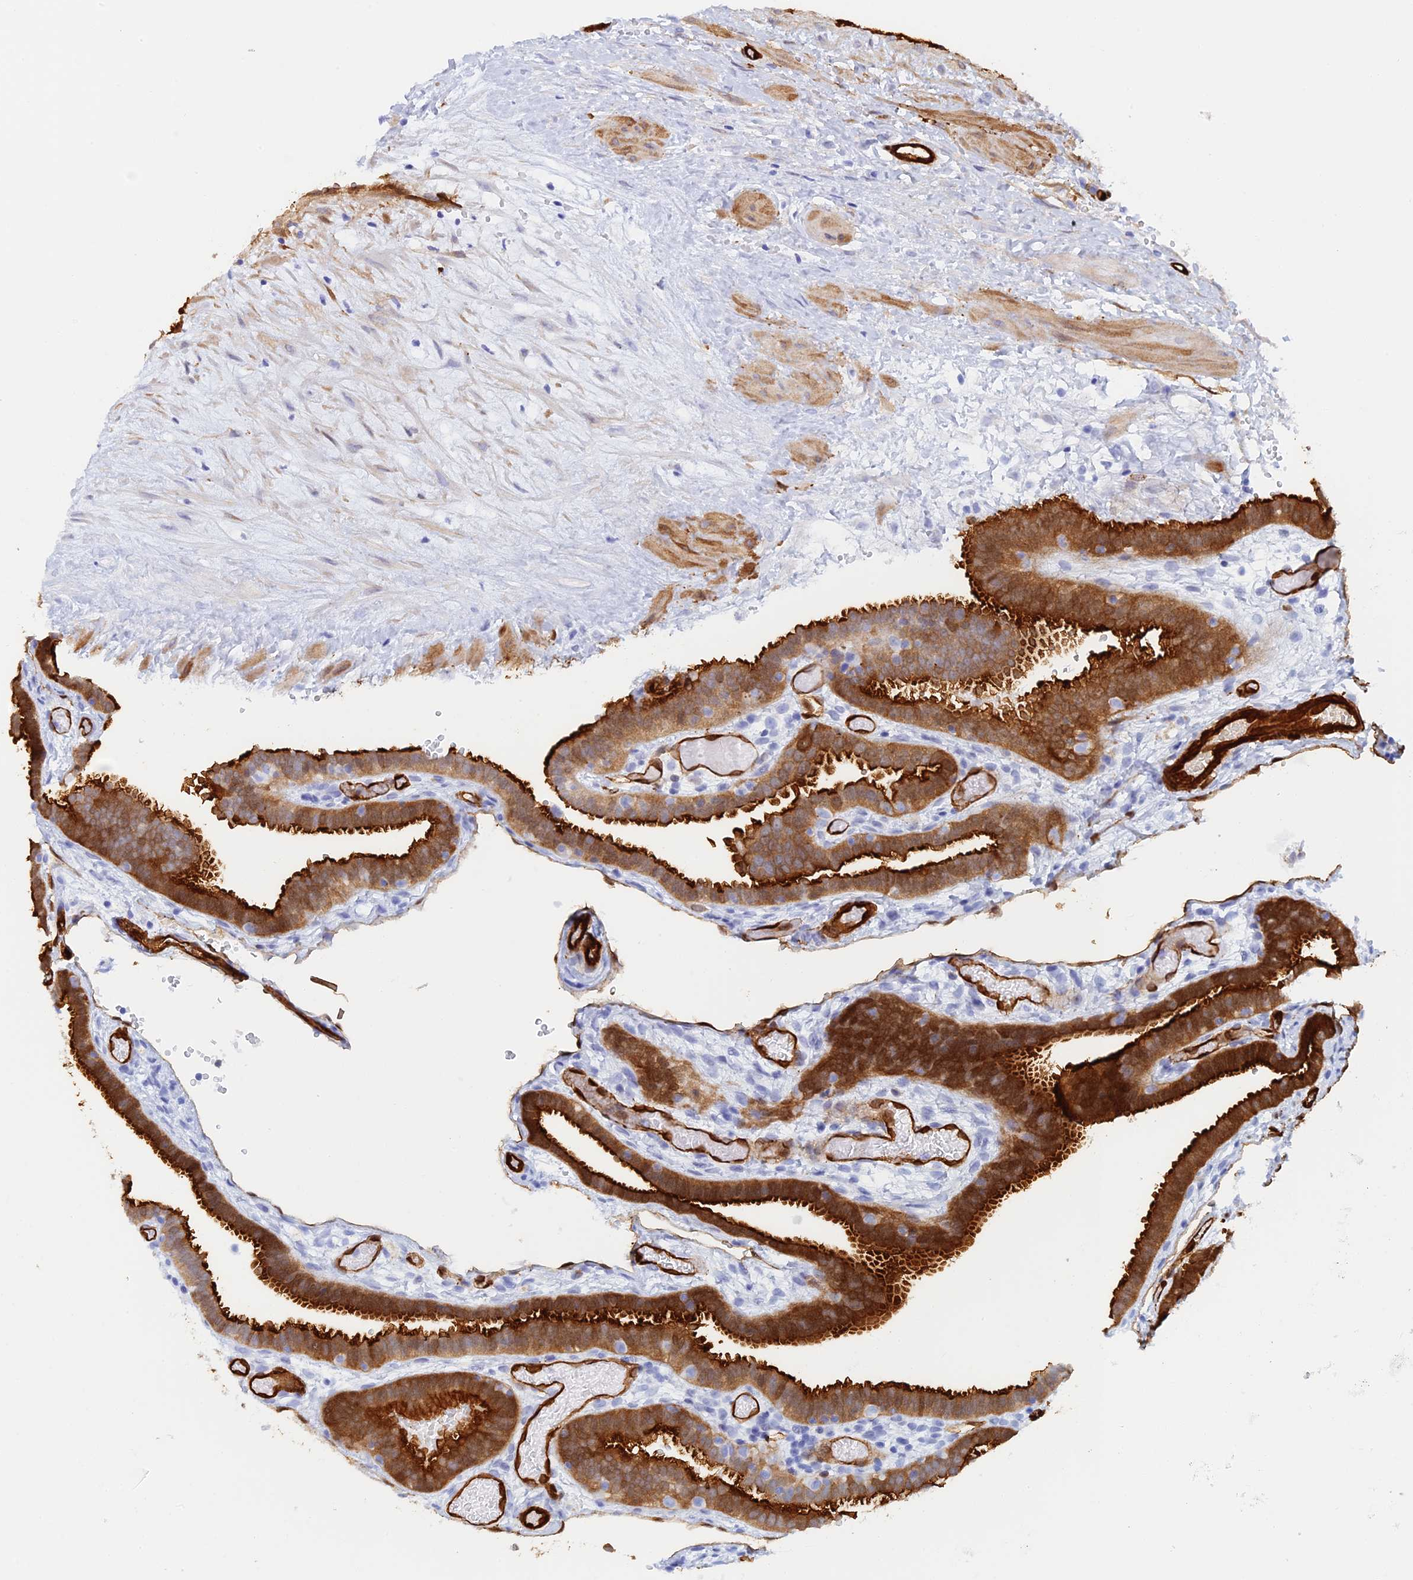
{"staining": {"intensity": "strong", "quantity": ">75%", "location": "cytoplasmic/membranous"}, "tissue": "fallopian tube", "cell_type": "Glandular cells", "image_type": "normal", "snomed": [{"axis": "morphology", "description": "Normal tissue, NOS"}, {"axis": "topography", "description": "Fallopian tube"}], "caption": "A brown stain highlights strong cytoplasmic/membranous expression of a protein in glandular cells of unremarkable human fallopian tube.", "gene": "CRIP2", "patient": {"sex": "female", "age": 37}}